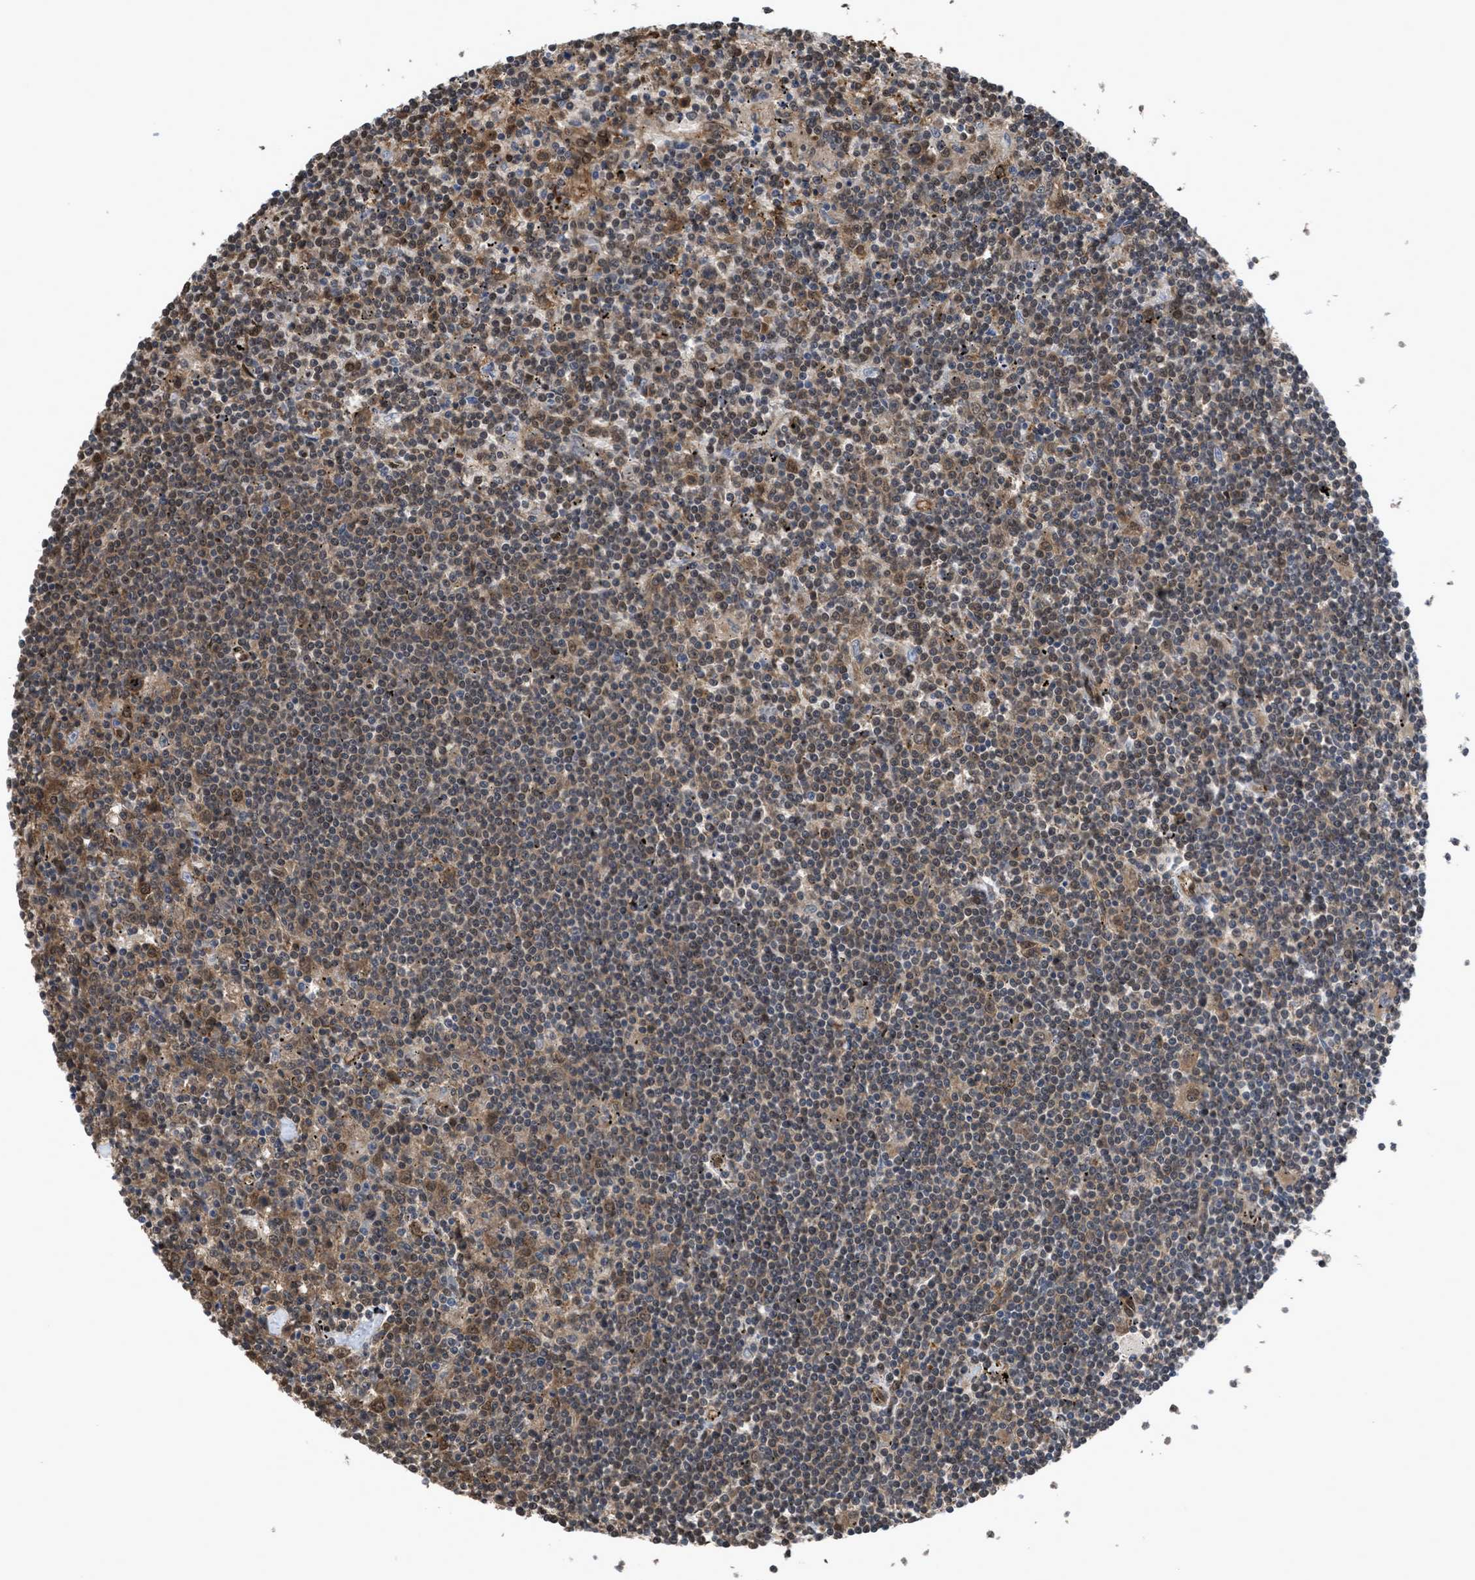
{"staining": {"intensity": "moderate", "quantity": "25%-75%", "location": "cytoplasmic/membranous,nuclear"}, "tissue": "lymphoma", "cell_type": "Tumor cells", "image_type": "cancer", "snomed": [{"axis": "morphology", "description": "Malignant lymphoma, non-Hodgkin's type, Low grade"}, {"axis": "topography", "description": "Spleen"}], "caption": "Moderate cytoplasmic/membranous and nuclear expression is appreciated in approximately 25%-75% of tumor cells in lymphoma.", "gene": "YWHAG", "patient": {"sex": "male", "age": 76}}